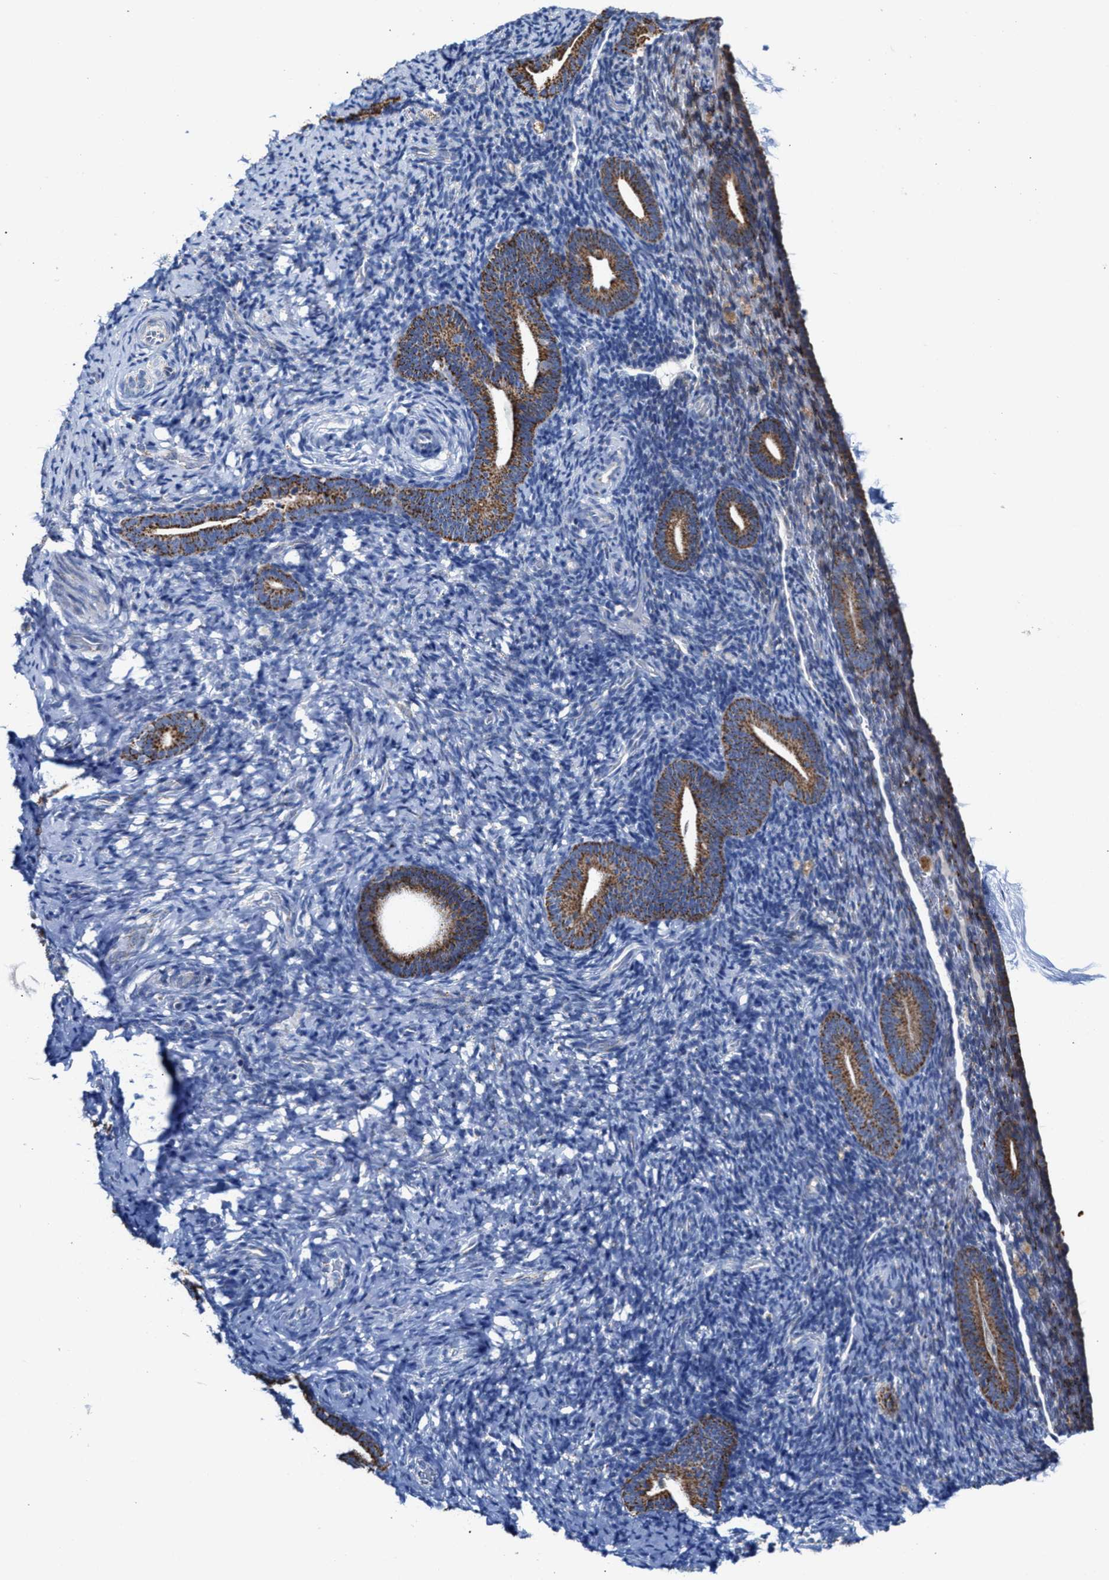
{"staining": {"intensity": "negative", "quantity": "none", "location": "none"}, "tissue": "endometrium", "cell_type": "Cells in endometrial stroma", "image_type": "normal", "snomed": [{"axis": "morphology", "description": "Normal tissue, NOS"}, {"axis": "topography", "description": "Endometrium"}], "caption": "The immunohistochemistry (IHC) histopathology image has no significant positivity in cells in endometrial stroma of endometrium. Nuclei are stained in blue.", "gene": "JAG1", "patient": {"sex": "female", "age": 51}}